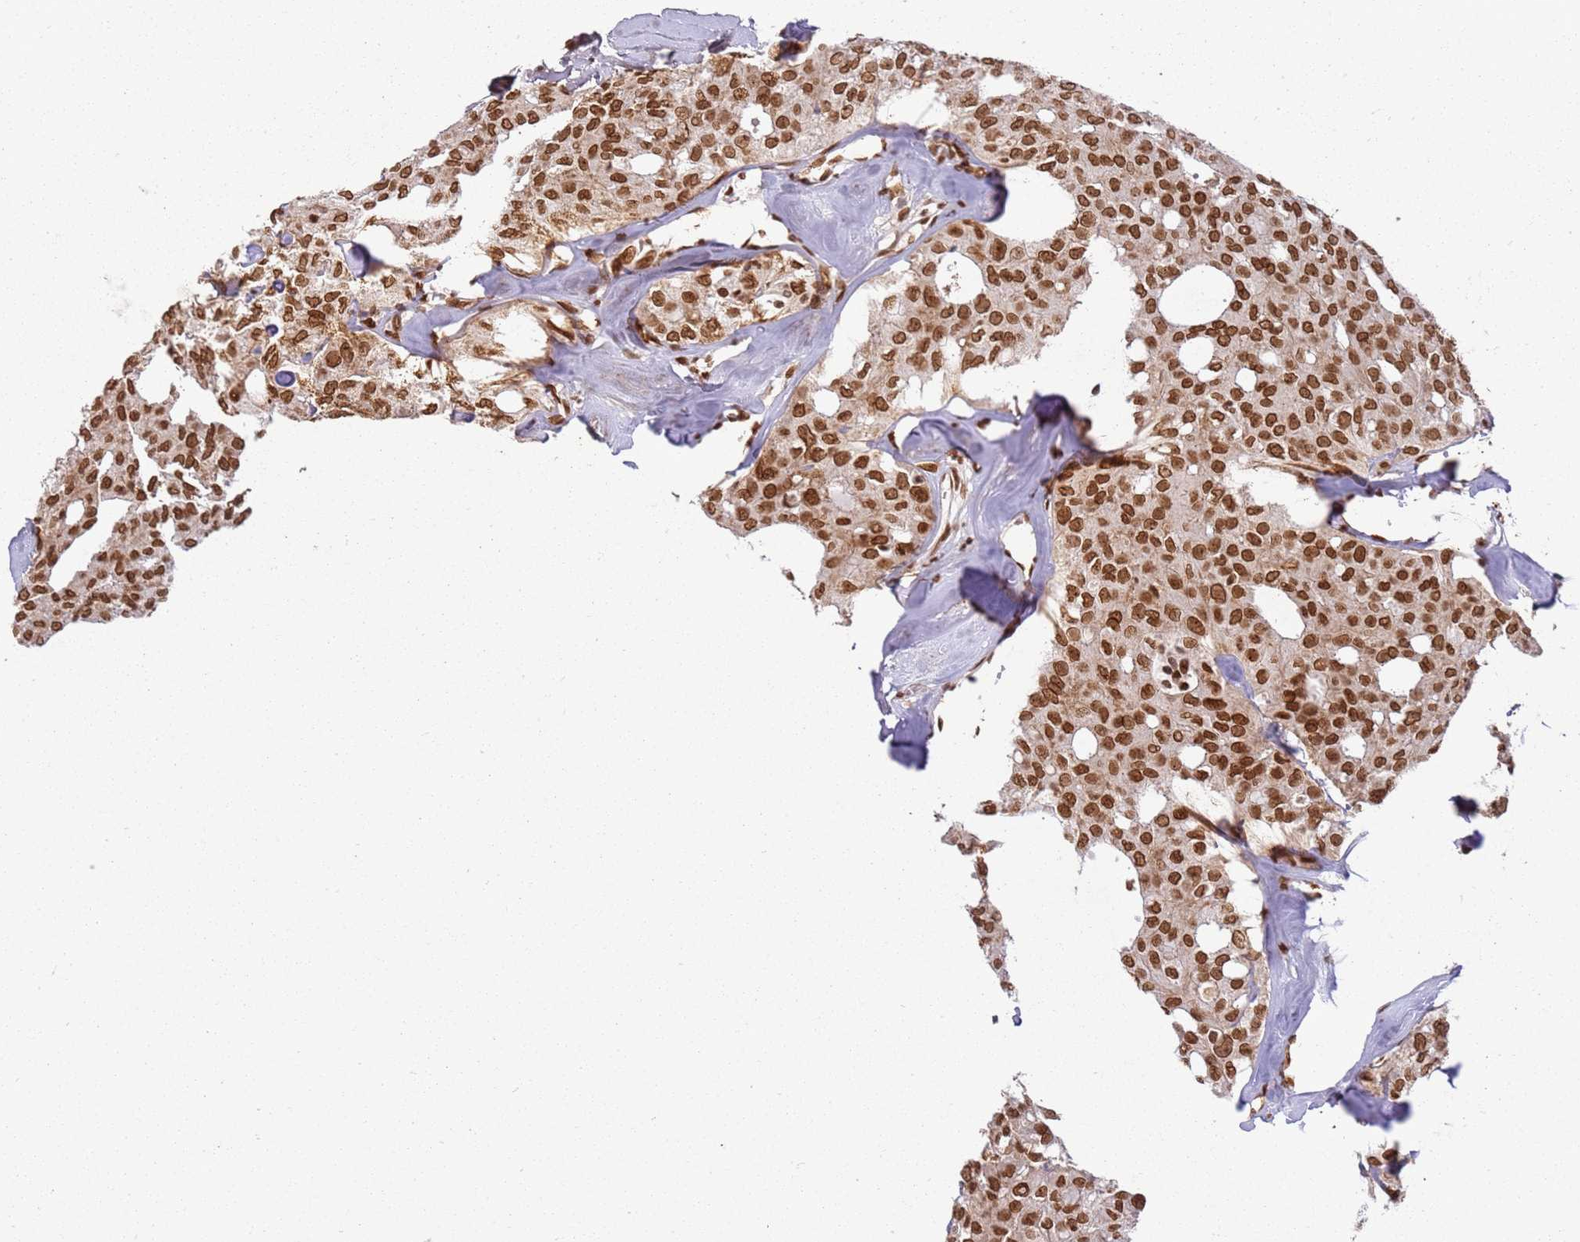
{"staining": {"intensity": "strong", "quantity": ">75%", "location": "nuclear"}, "tissue": "thyroid cancer", "cell_type": "Tumor cells", "image_type": "cancer", "snomed": [{"axis": "morphology", "description": "Follicular adenoma carcinoma, NOS"}, {"axis": "topography", "description": "Thyroid gland"}], "caption": "IHC photomicrograph of neoplastic tissue: thyroid follicular adenoma carcinoma stained using IHC demonstrates high levels of strong protein expression localized specifically in the nuclear of tumor cells, appearing as a nuclear brown color.", "gene": "TENT4A", "patient": {"sex": "male", "age": 75}}